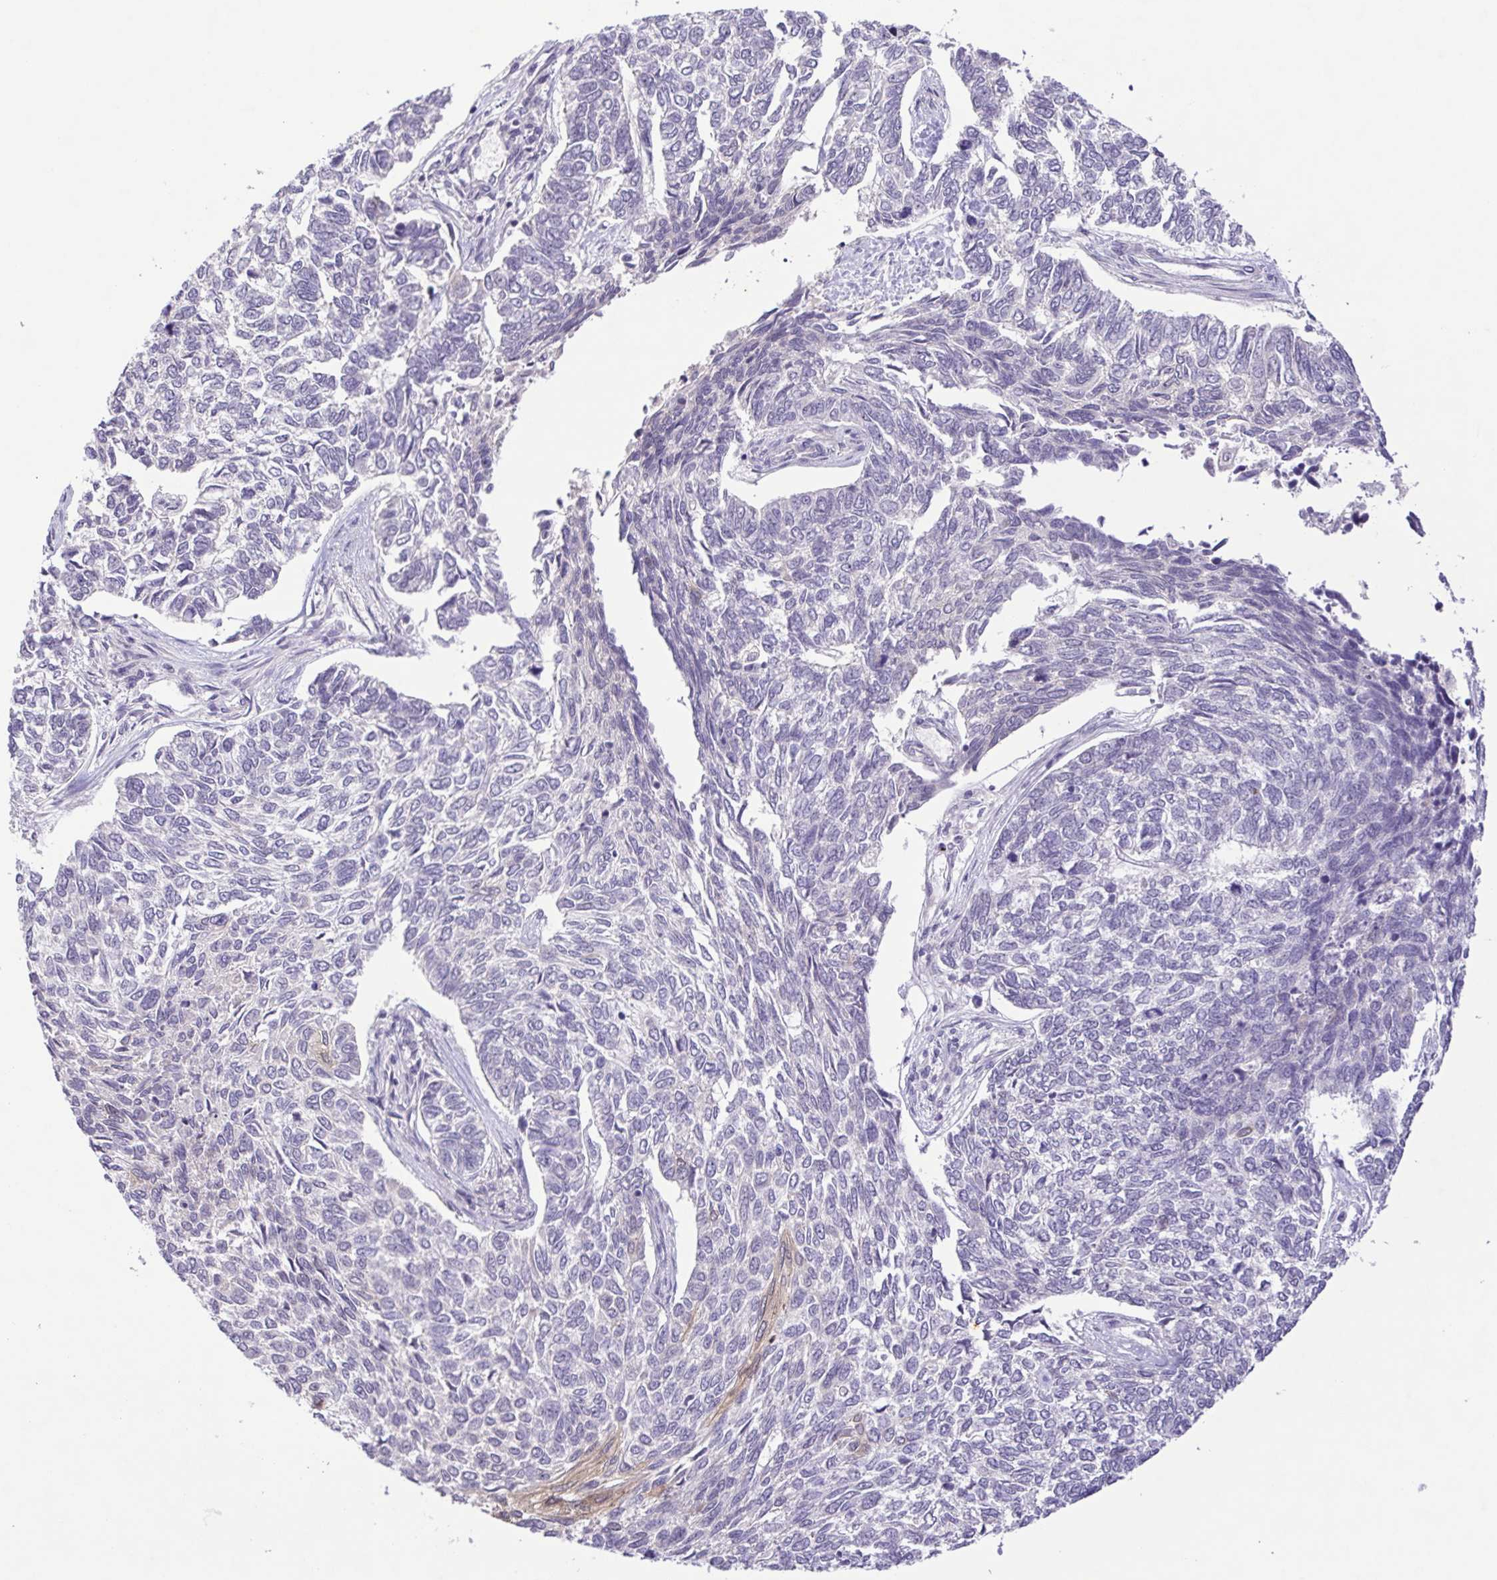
{"staining": {"intensity": "negative", "quantity": "none", "location": "none"}, "tissue": "skin cancer", "cell_type": "Tumor cells", "image_type": "cancer", "snomed": [{"axis": "morphology", "description": "Basal cell carcinoma"}, {"axis": "topography", "description": "Skin"}], "caption": "Skin basal cell carcinoma was stained to show a protein in brown. There is no significant positivity in tumor cells.", "gene": "IL1RN", "patient": {"sex": "female", "age": 65}}